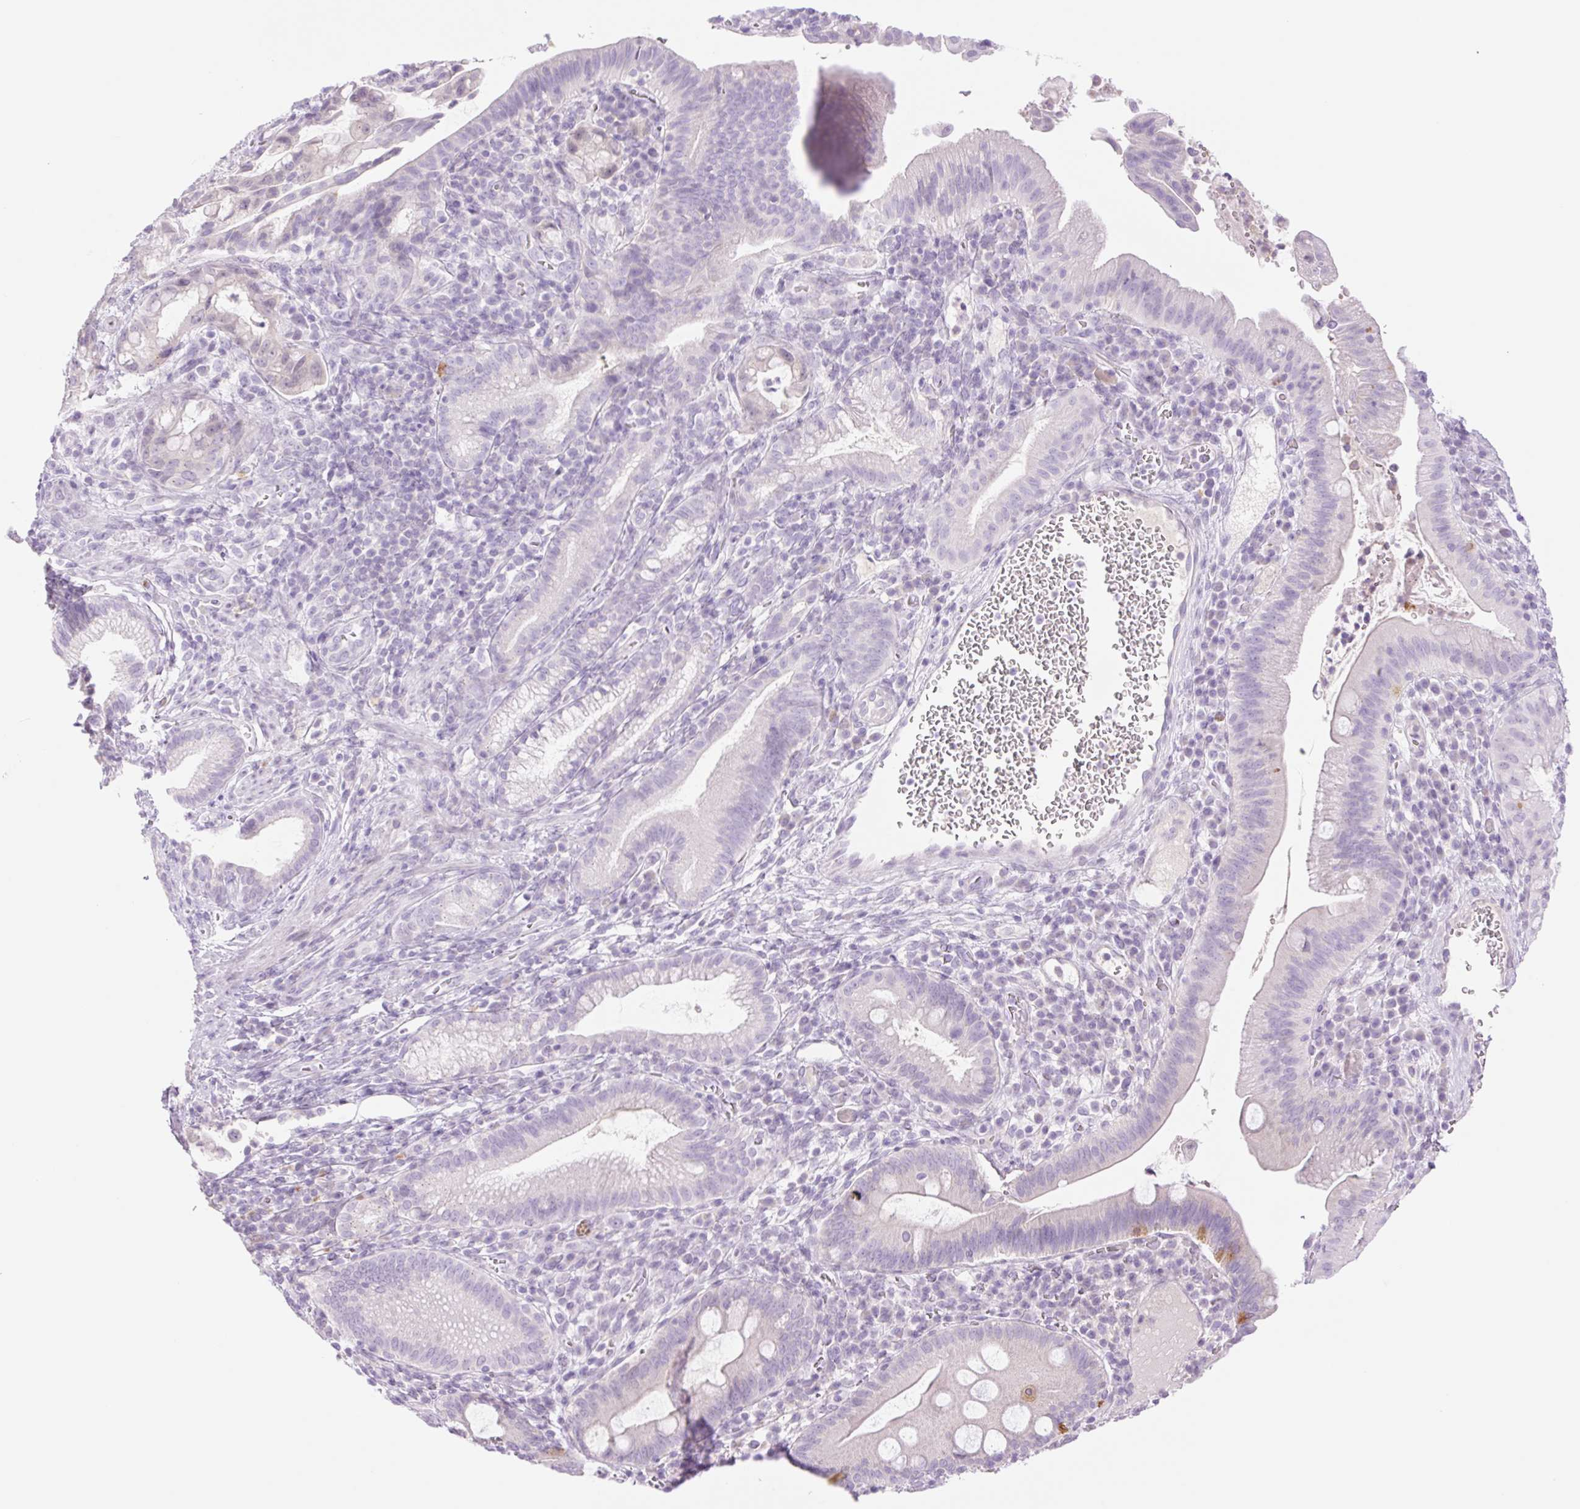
{"staining": {"intensity": "negative", "quantity": "none", "location": "none"}, "tissue": "pancreatic cancer", "cell_type": "Tumor cells", "image_type": "cancer", "snomed": [{"axis": "morphology", "description": "Adenocarcinoma, NOS"}, {"axis": "topography", "description": "Pancreas"}], "caption": "Human pancreatic adenocarcinoma stained for a protein using IHC shows no staining in tumor cells.", "gene": "TBX15", "patient": {"sex": "male", "age": 68}}